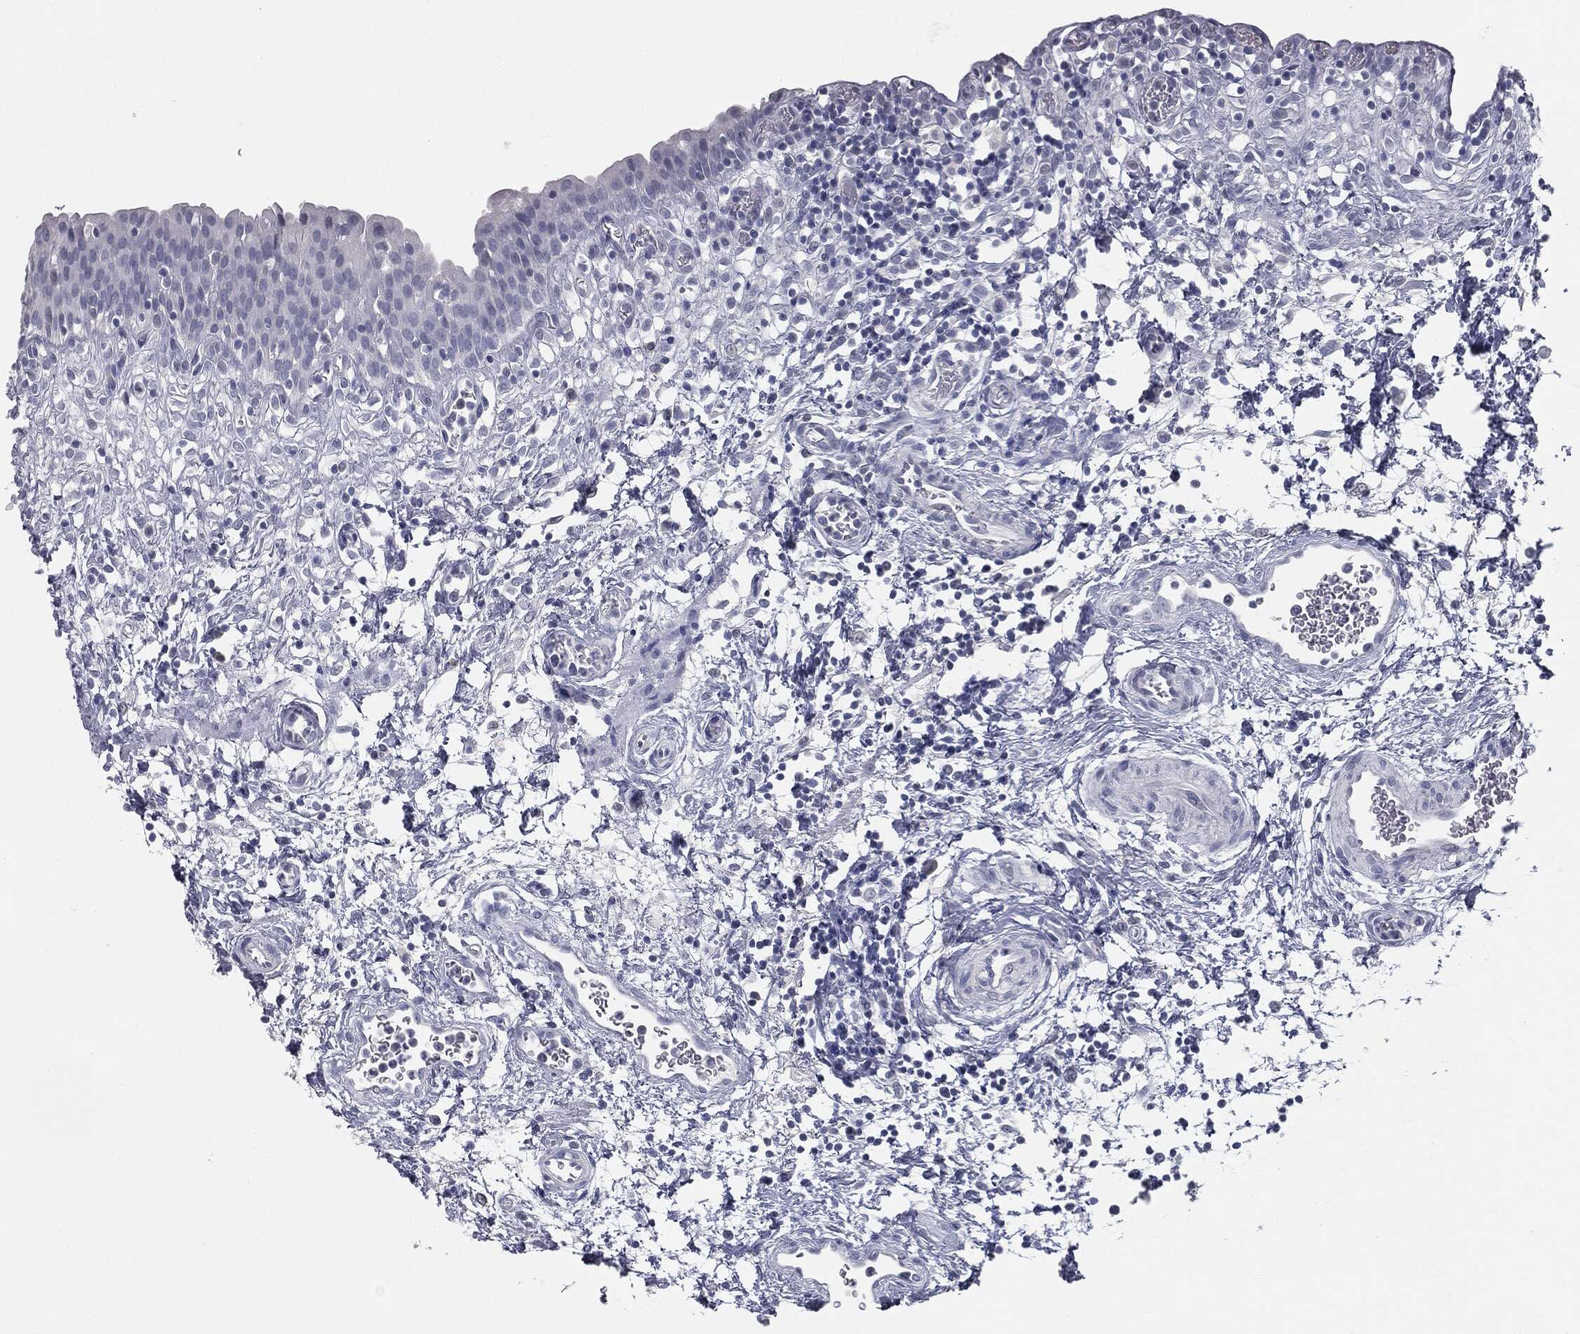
{"staining": {"intensity": "negative", "quantity": "none", "location": "none"}, "tissue": "urinary bladder", "cell_type": "Urothelial cells", "image_type": "normal", "snomed": [{"axis": "morphology", "description": "Normal tissue, NOS"}, {"axis": "topography", "description": "Urinary bladder"}], "caption": "A histopathology image of human urinary bladder is negative for staining in urothelial cells. The staining was performed using DAB to visualize the protein expression in brown, while the nuclei were stained in blue with hematoxylin (Magnification: 20x).", "gene": "PRAME", "patient": {"sex": "male", "age": 37}}